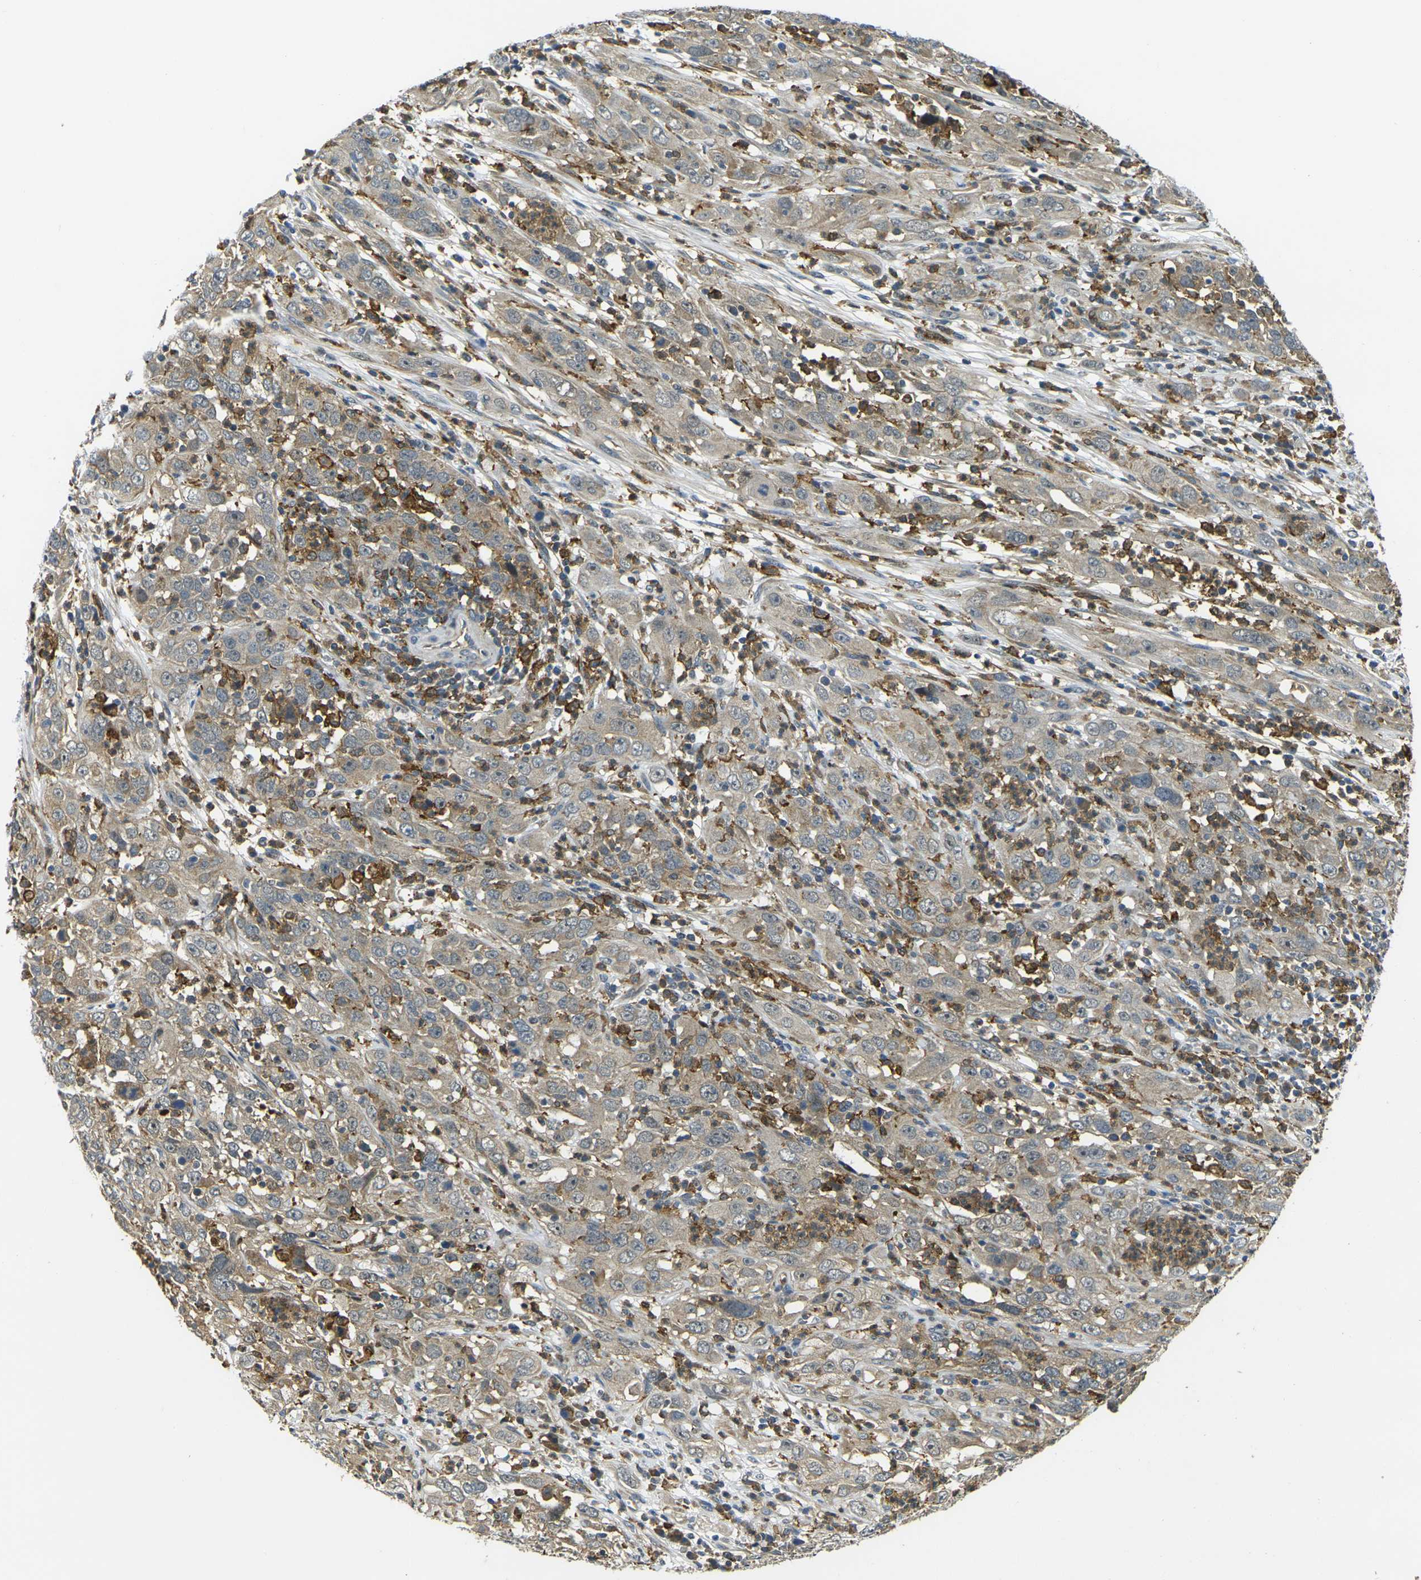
{"staining": {"intensity": "weak", "quantity": ">75%", "location": "cytoplasmic/membranous"}, "tissue": "cervical cancer", "cell_type": "Tumor cells", "image_type": "cancer", "snomed": [{"axis": "morphology", "description": "Squamous cell carcinoma, NOS"}, {"axis": "topography", "description": "Cervix"}], "caption": "Immunohistochemical staining of human squamous cell carcinoma (cervical) demonstrates low levels of weak cytoplasmic/membranous staining in approximately >75% of tumor cells.", "gene": "PIGL", "patient": {"sex": "female", "age": 32}}